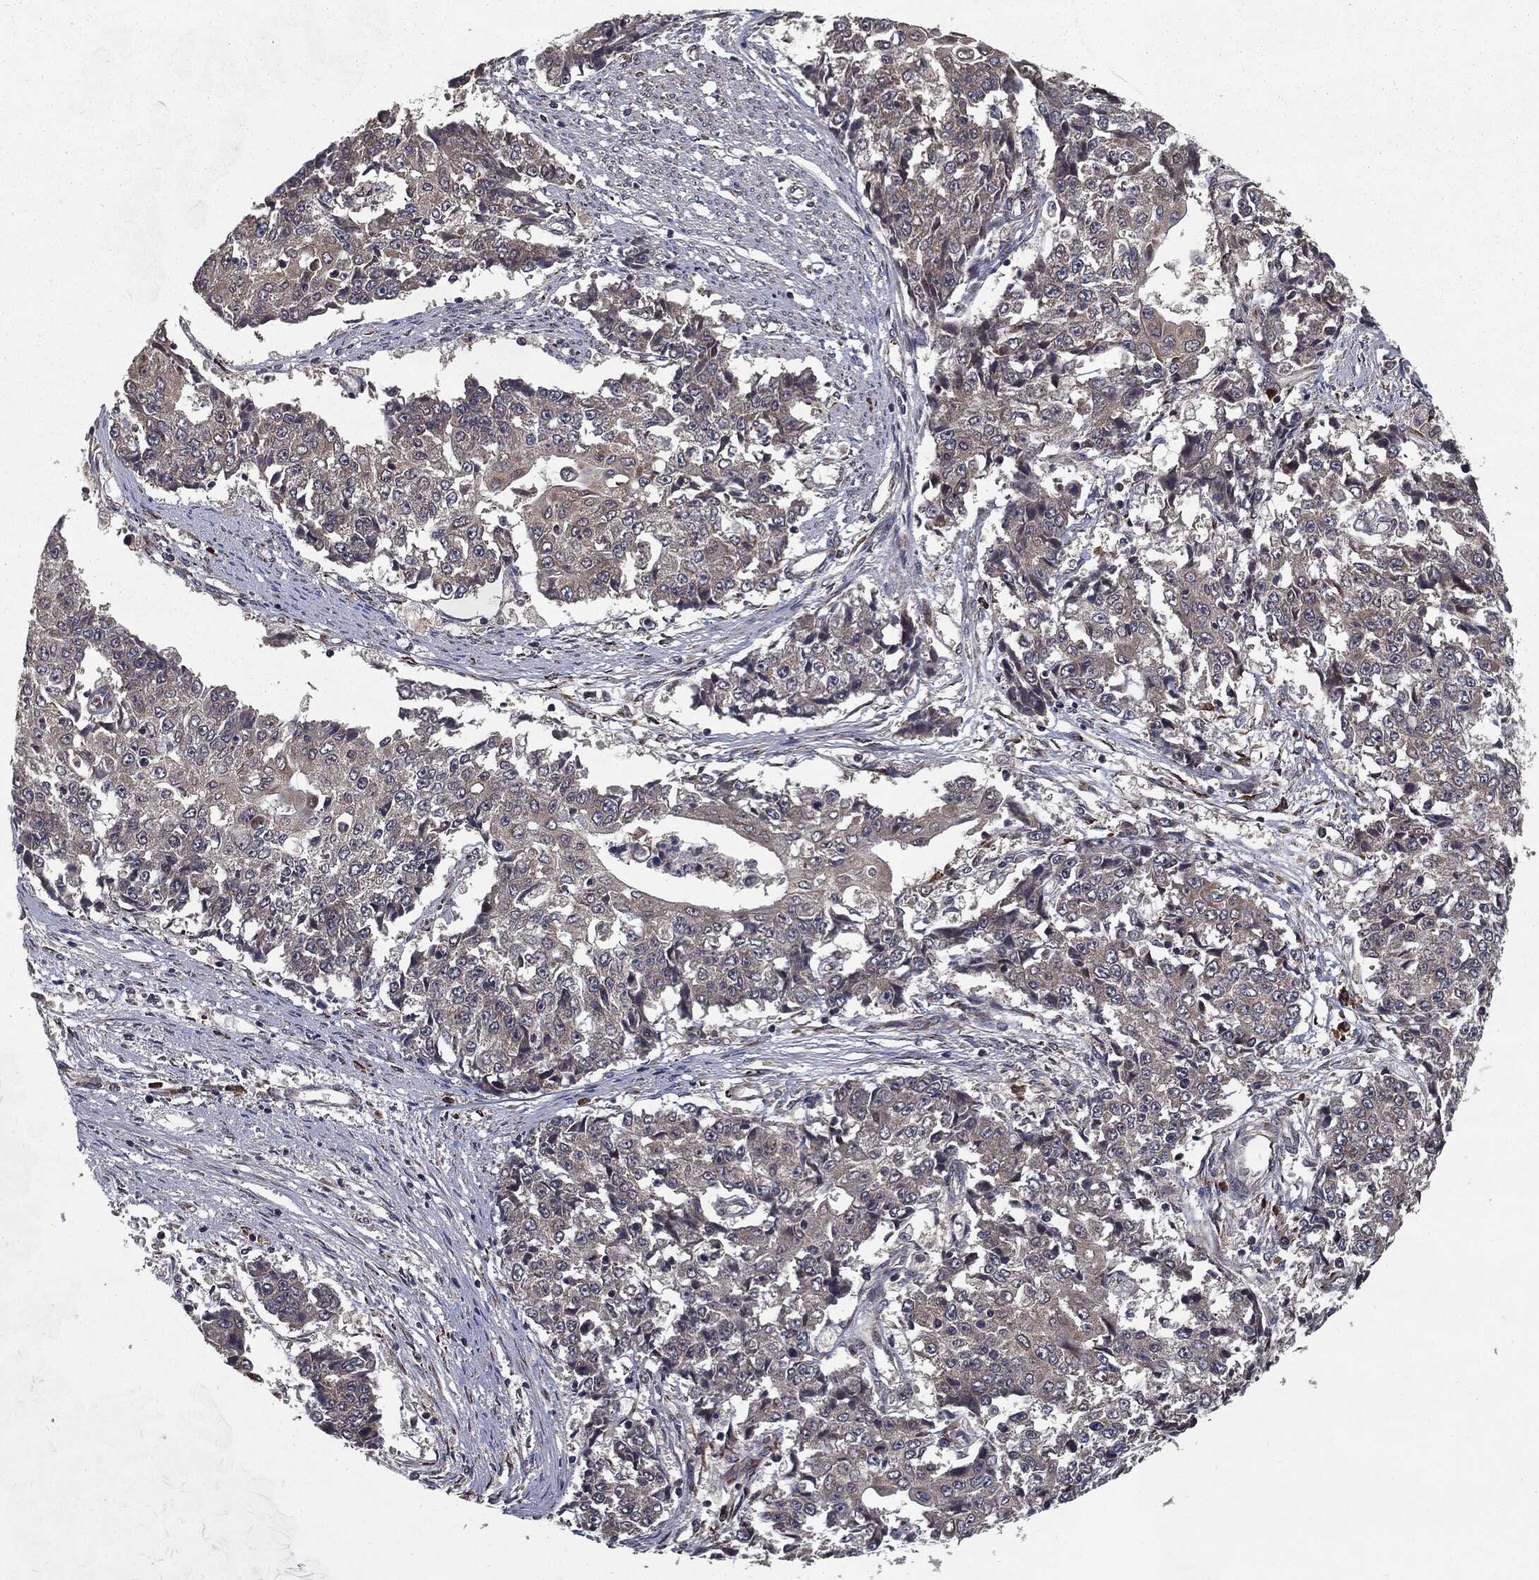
{"staining": {"intensity": "weak", "quantity": "25%-75%", "location": "cytoplasmic/membranous"}, "tissue": "ovarian cancer", "cell_type": "Tumor cells", "image_type": "cancer", "snomed": [{"axis": "morphology", "description": "Carcinoma, endometroid"}, {"axis": "topography", "description": "Ovary"}], "caption": "Ovarian cancer tissue demonstrates weak cytoplasmic/membranous staining in approximately 25%-75% of tumor cells, visualized by immunohistochemistry. (Brightfield microscopy of DAB IHC at high magnification).", "gene": "HDAC5", "patient": {"sex": "female", "age": 42}}